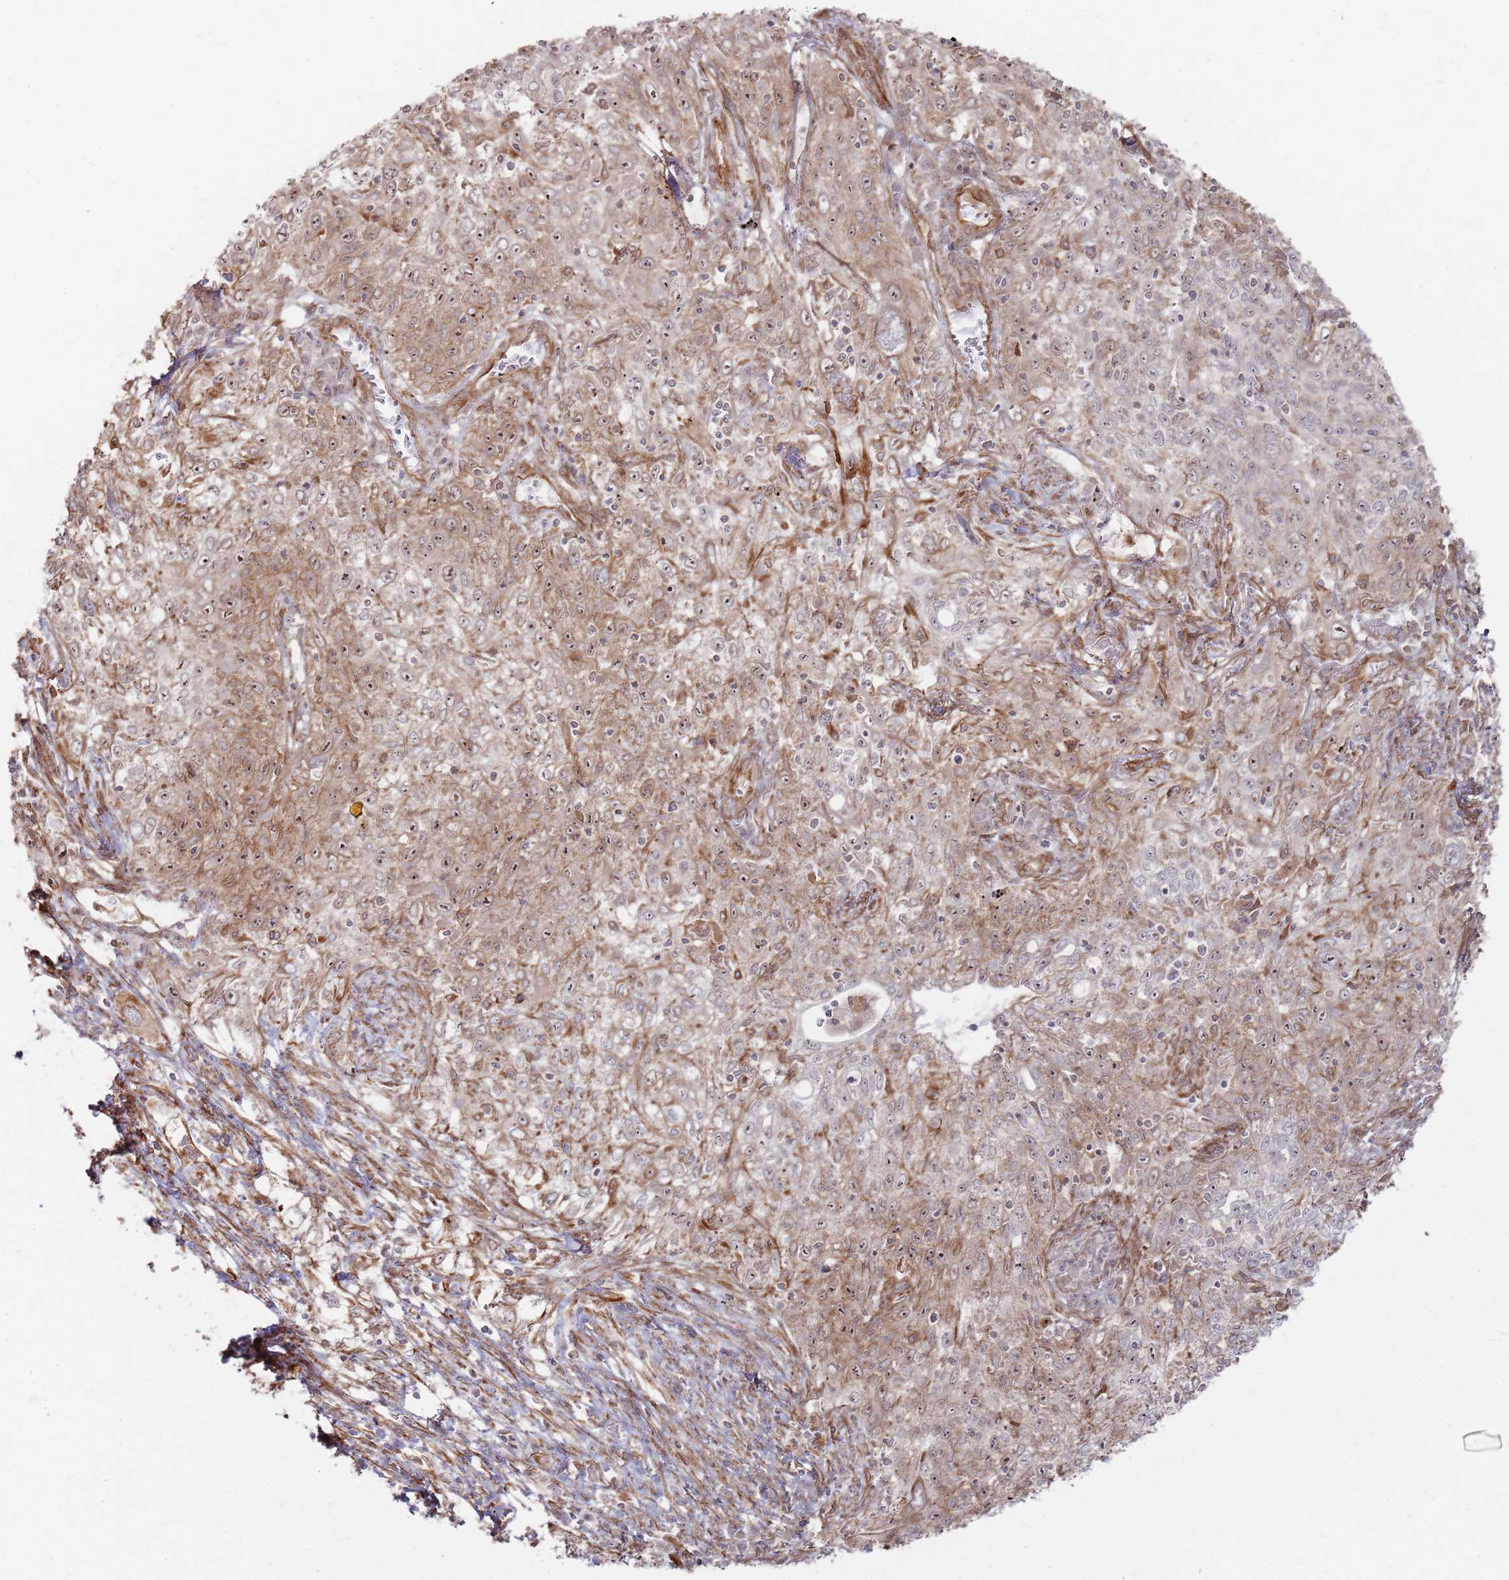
{"staining": {"intensity": "weak", "quantity": ">75%", "location": "cytoplasmic/membranous,nuclear"}, "tissue": "lung cancer", "cell_type": "Tumor cells", "image_type": "cancer", "snomed": [{"axis": "morphology", "description": "Squamous cell carcinoma, NOS"}, {"axis": "topography", "description": "Lung"}], "caption": "Immunohistochemical staining of lung cancer exhibits weak cytoplasmic/membranous and nuclear protein staining in approximately >75% of tumor cells.", "gene": "PHF21A", "patient": {"sex": "female", "age": 69}}